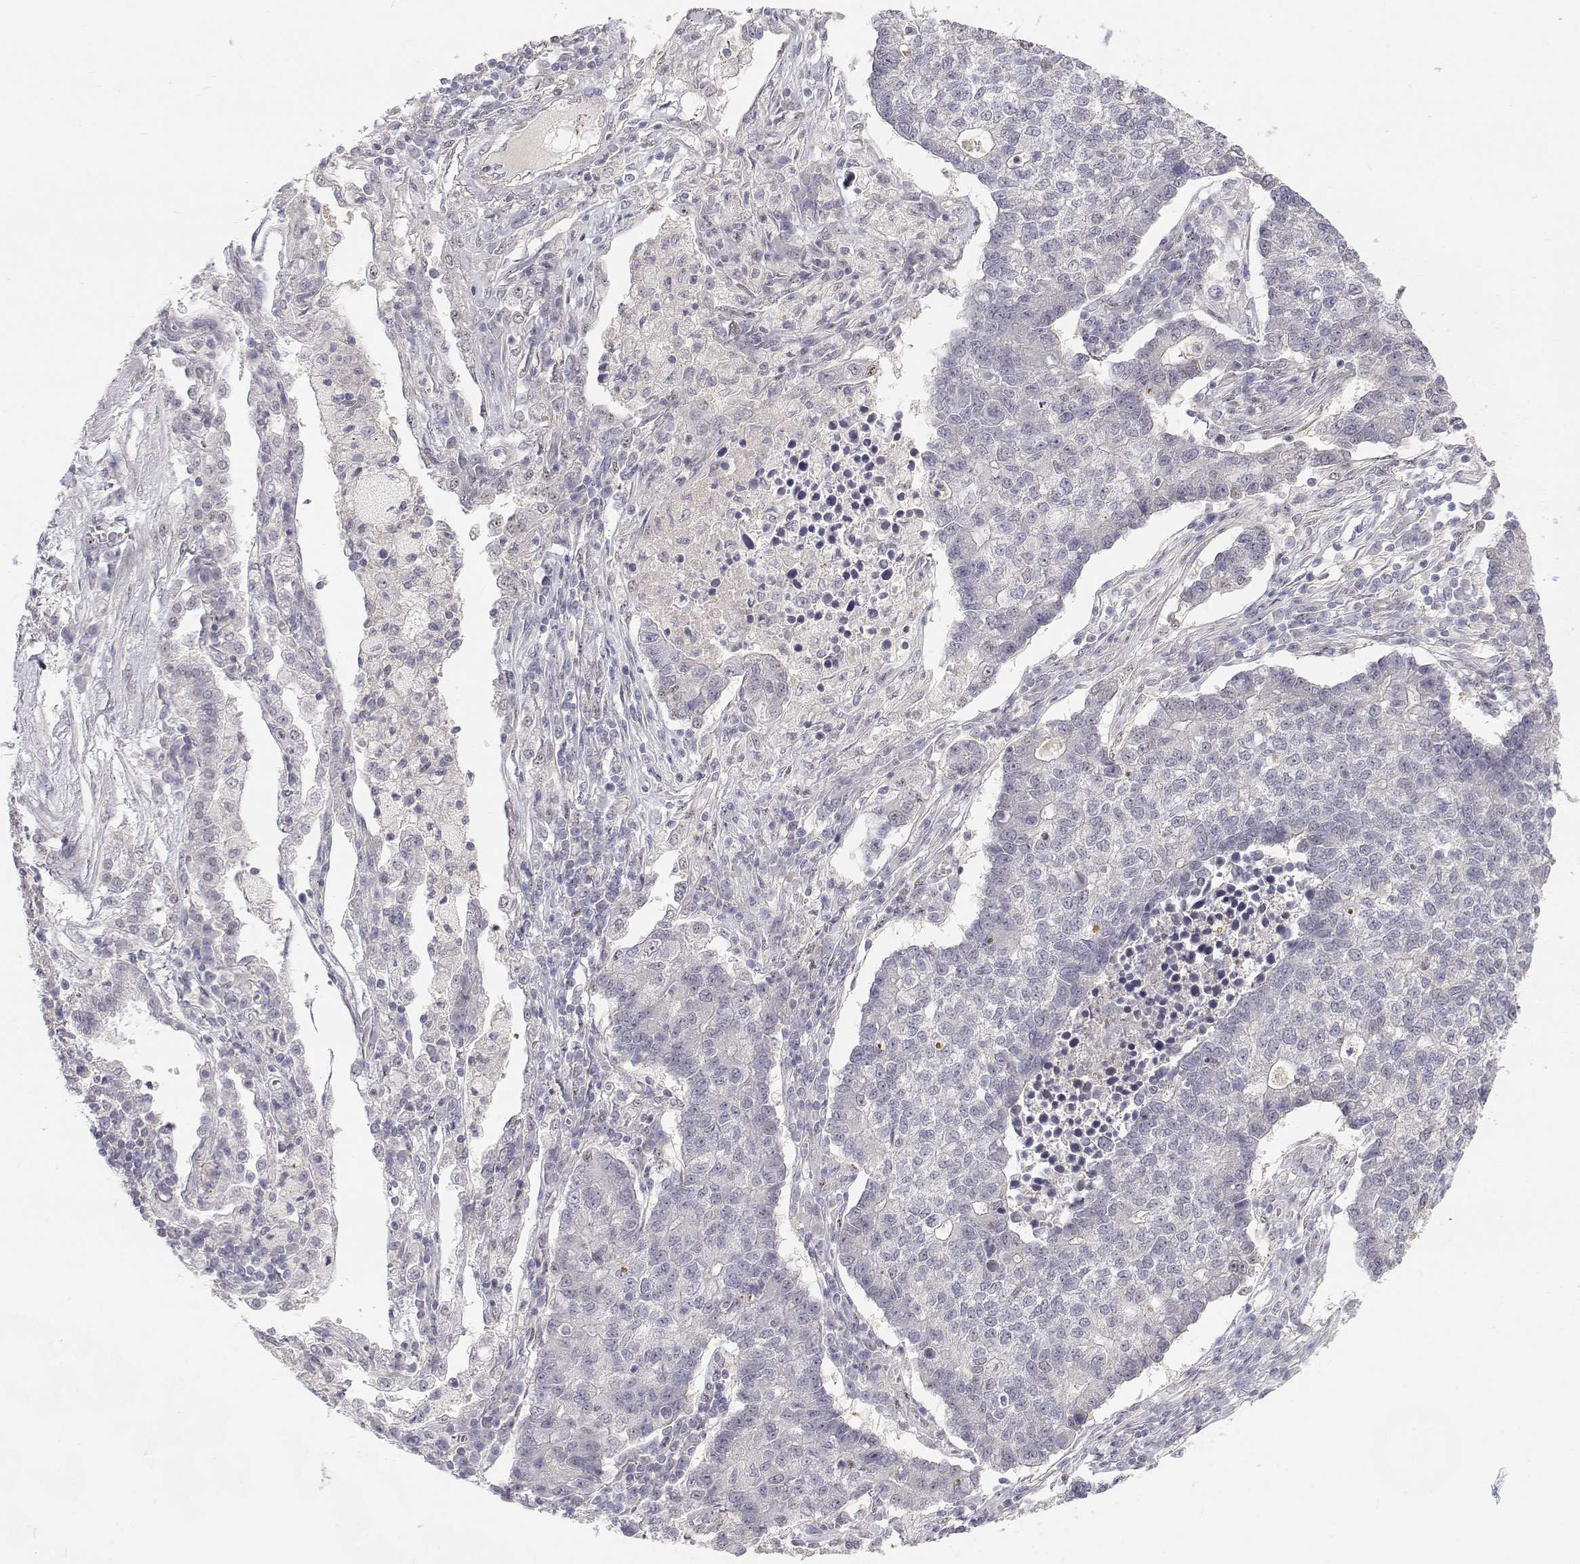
{"staining": {"intensity": "negative", "quantity": "none", "location": "none"}, "tissue": "lung cancer", "cell_type": "Tumor cells", "image_type": "cancer", "snomed": [{"axis": "morphology", "description": "Adenocarcinoma, NOS"}, {"axis": "topography", "description": "Lung"}], "caption": "Human adenocarcinoma (lung) stained for a protein using immunohistochemistry (IHC) shows no expression in tumor cells.", "gene": "MYPN", "patient": {"sex": "male", "age": 57}}